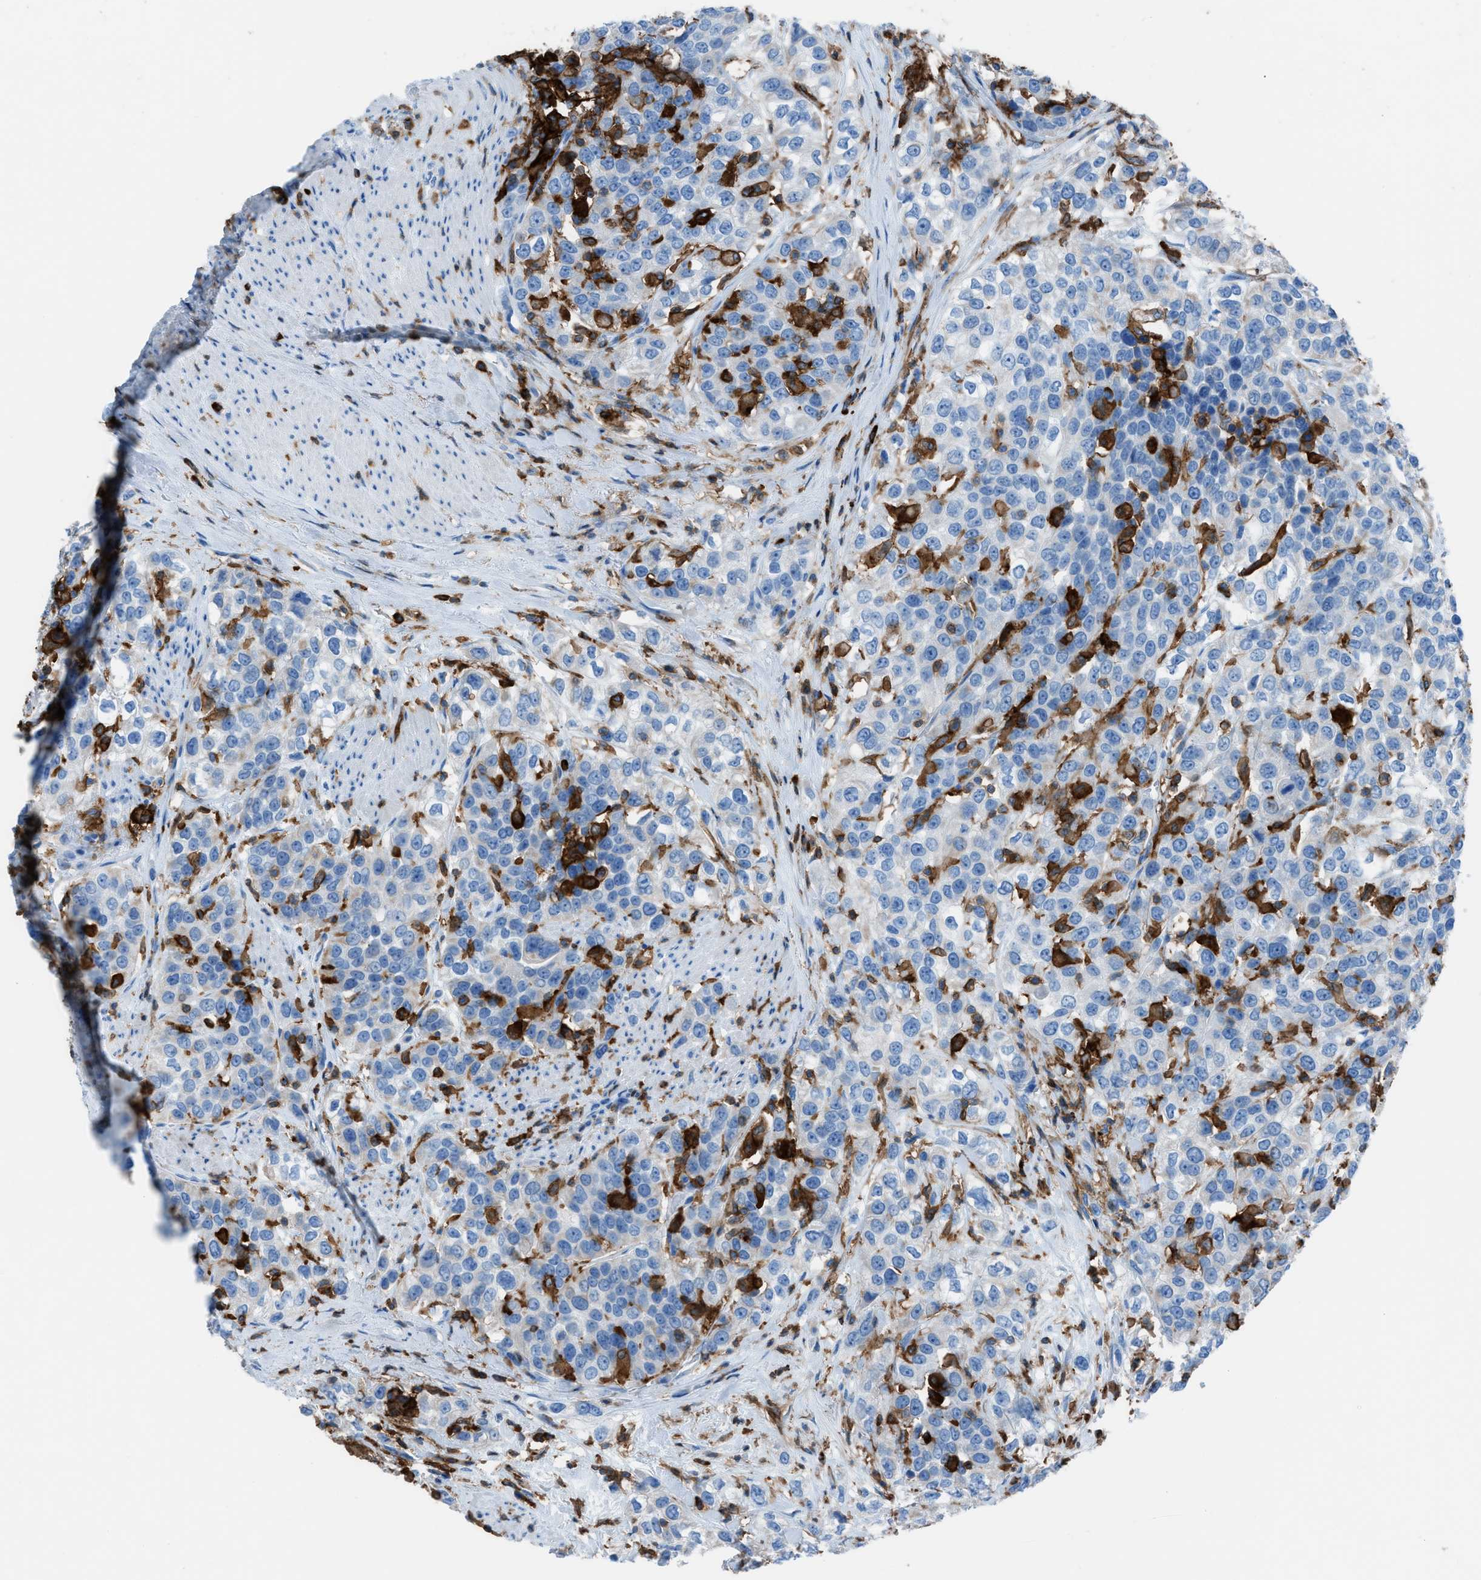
{"staining": {"intensity": "negative", "quantity": "none", "location": "none"}, "tissue": "urothelial cancer", "cell_type": "Tumor cells", "image_type": "cancer", "snomed": [{"axis": "morphology", "description": "Urothelial carcinoma, High grade"}, {"axis": "topography", "description": "Urinary bladder"}], "caption": "Urothelial carcinoma (high-grade) was stained to show a protein in brown. There is no significant expression in tumor cells.", "gene": "ITGB2", "patient": {"sex": "female", "age": 80}}